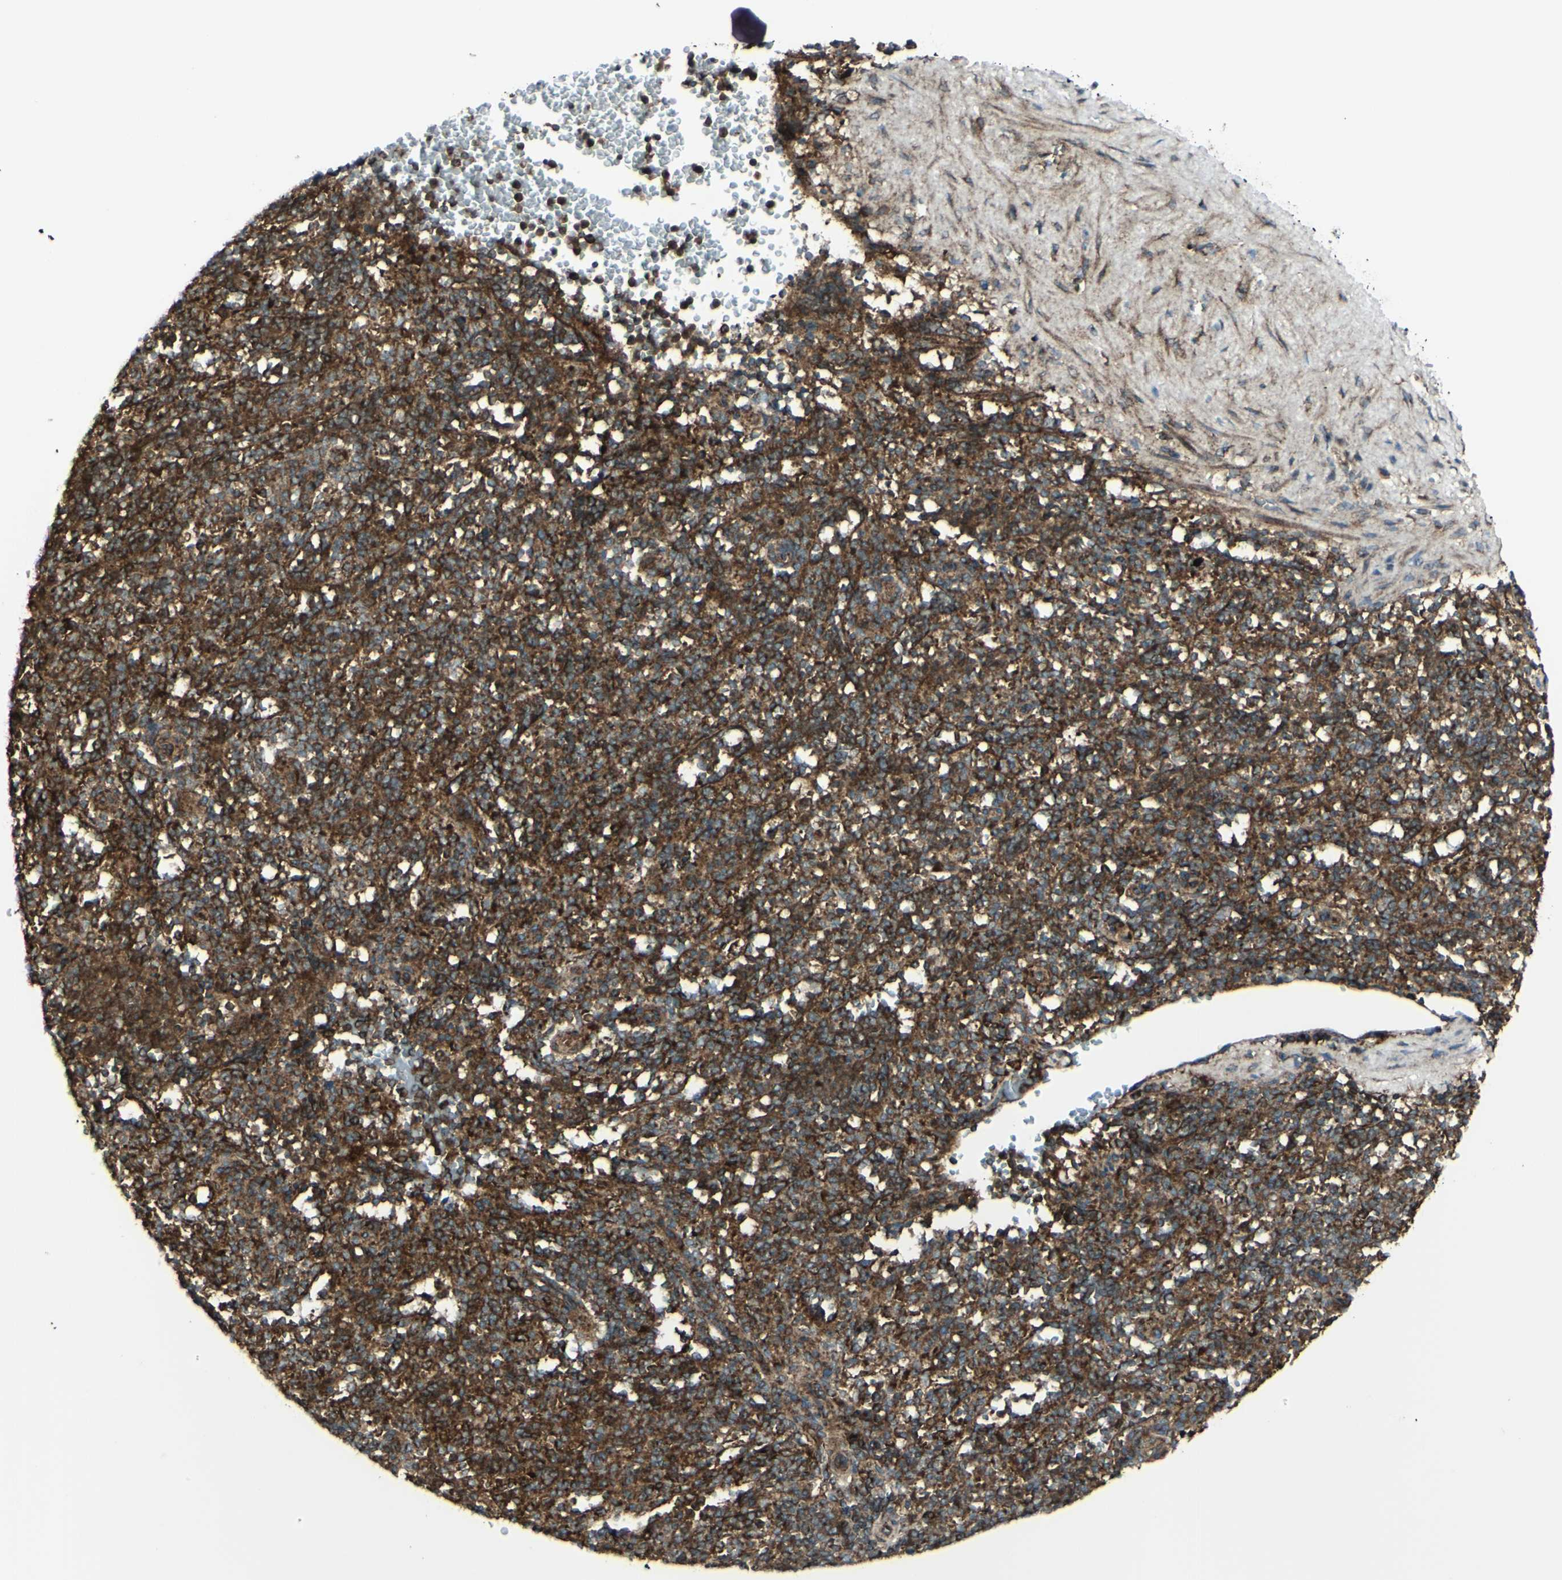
{"staining": {"intensity": "strong", "quantity": ">75%", "location": "cytoplasmic/membranous"}, "tissue": "spleen", "cell_type": "Cells in red pulp", "image_type": "normal", "snomed": [{"axis": "morphology", "description": "Normal tissue, NOS"}, {"axis": "topography", "description": "Spleen"}], "caption": "This image exhibits immunohistochemistry staining of benign human spleen, with high strong cytoplasmic/membranous staining in about >75% of cells in red pulp.", "gene": "NAPA", "patient": {"sex": "female", "age": 74}}